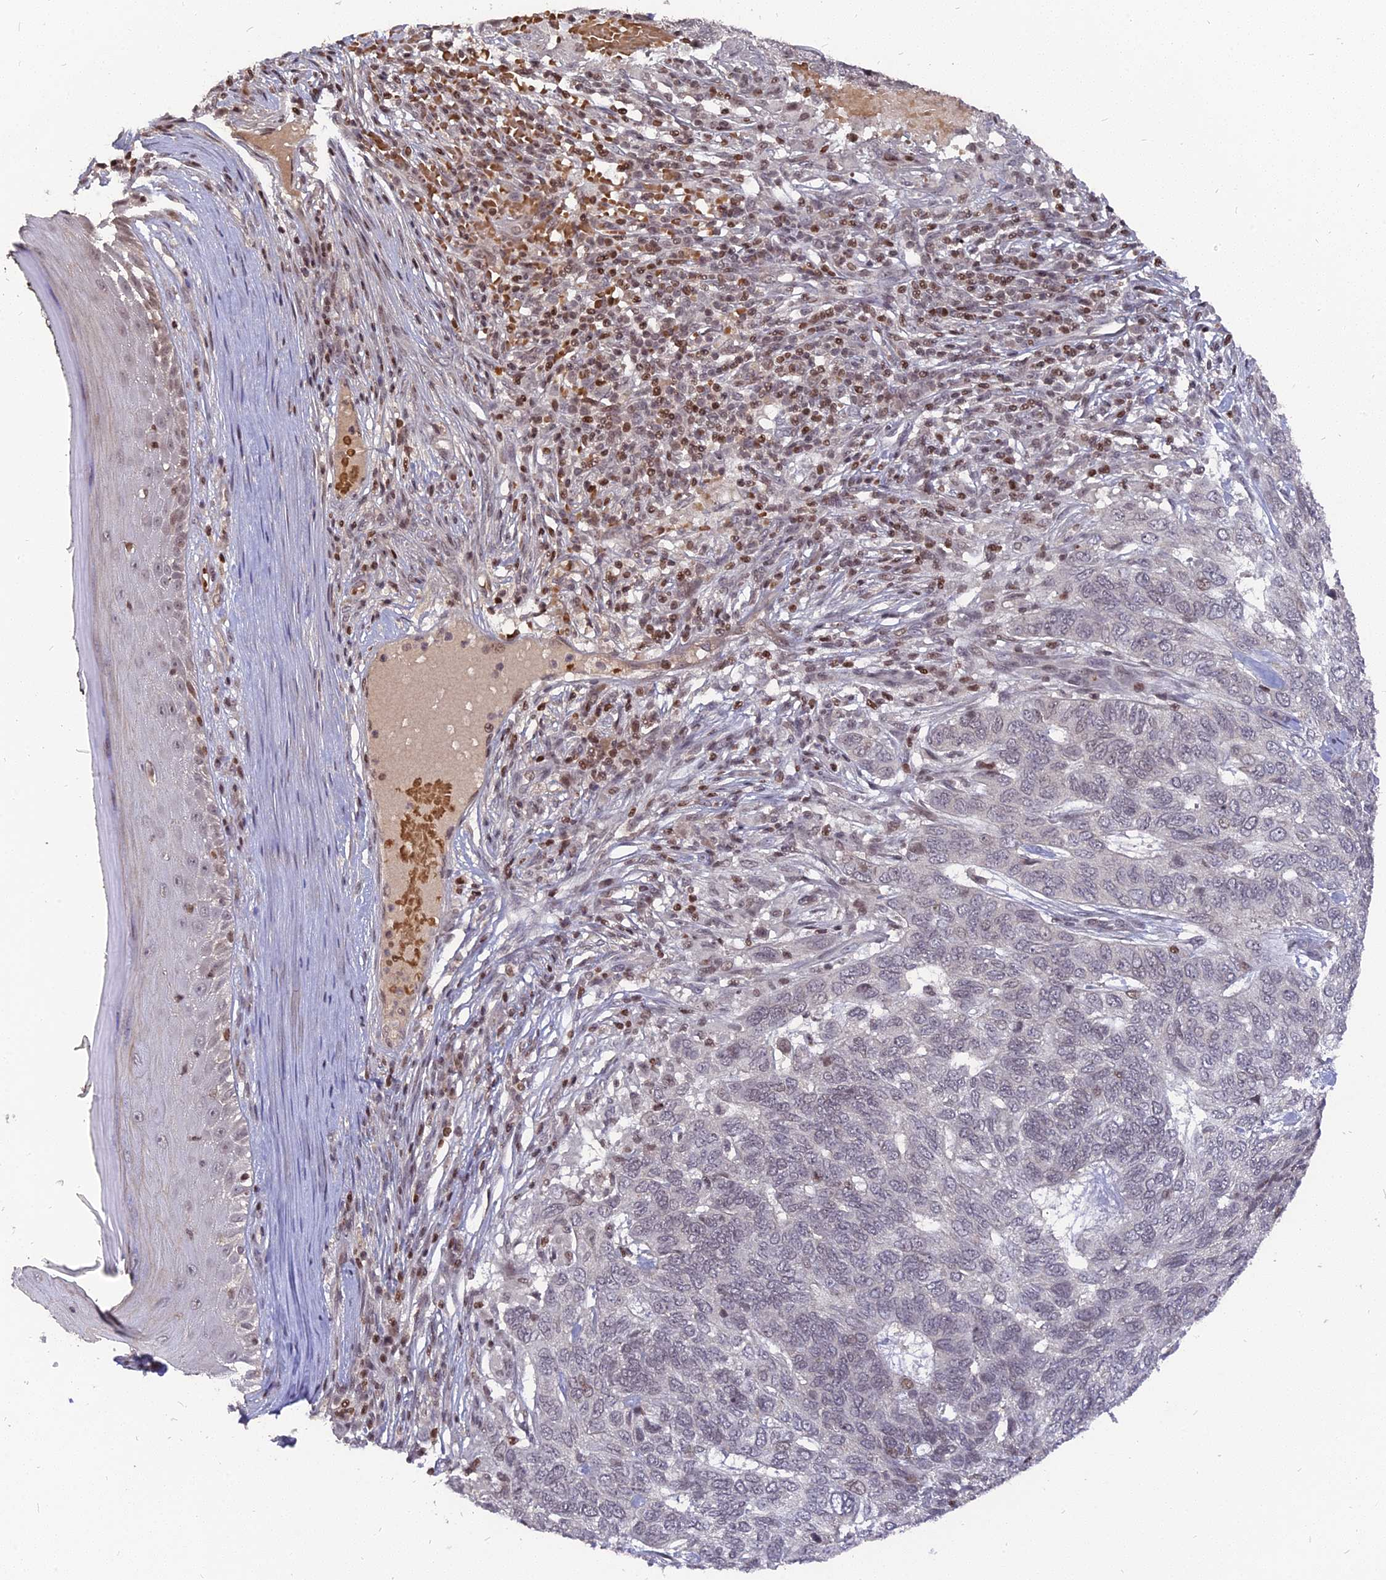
{"staining": {"intensity": "negative", "quantity": "none", "location": "none"}, "tissue": "skin cancer", "cell_type": "Tumor cells", "image_type": "cancer", "snomed": [{"axis": "morphology", "description": "Basal cell carcinoma"}, {"axis": "topography", "description": "Skin"}], "caption": "Tumor cells are negative for brown protein staining in skin cancer.", "gene": "NR1H3", "patient": {"sex": "female", "age": 65}}